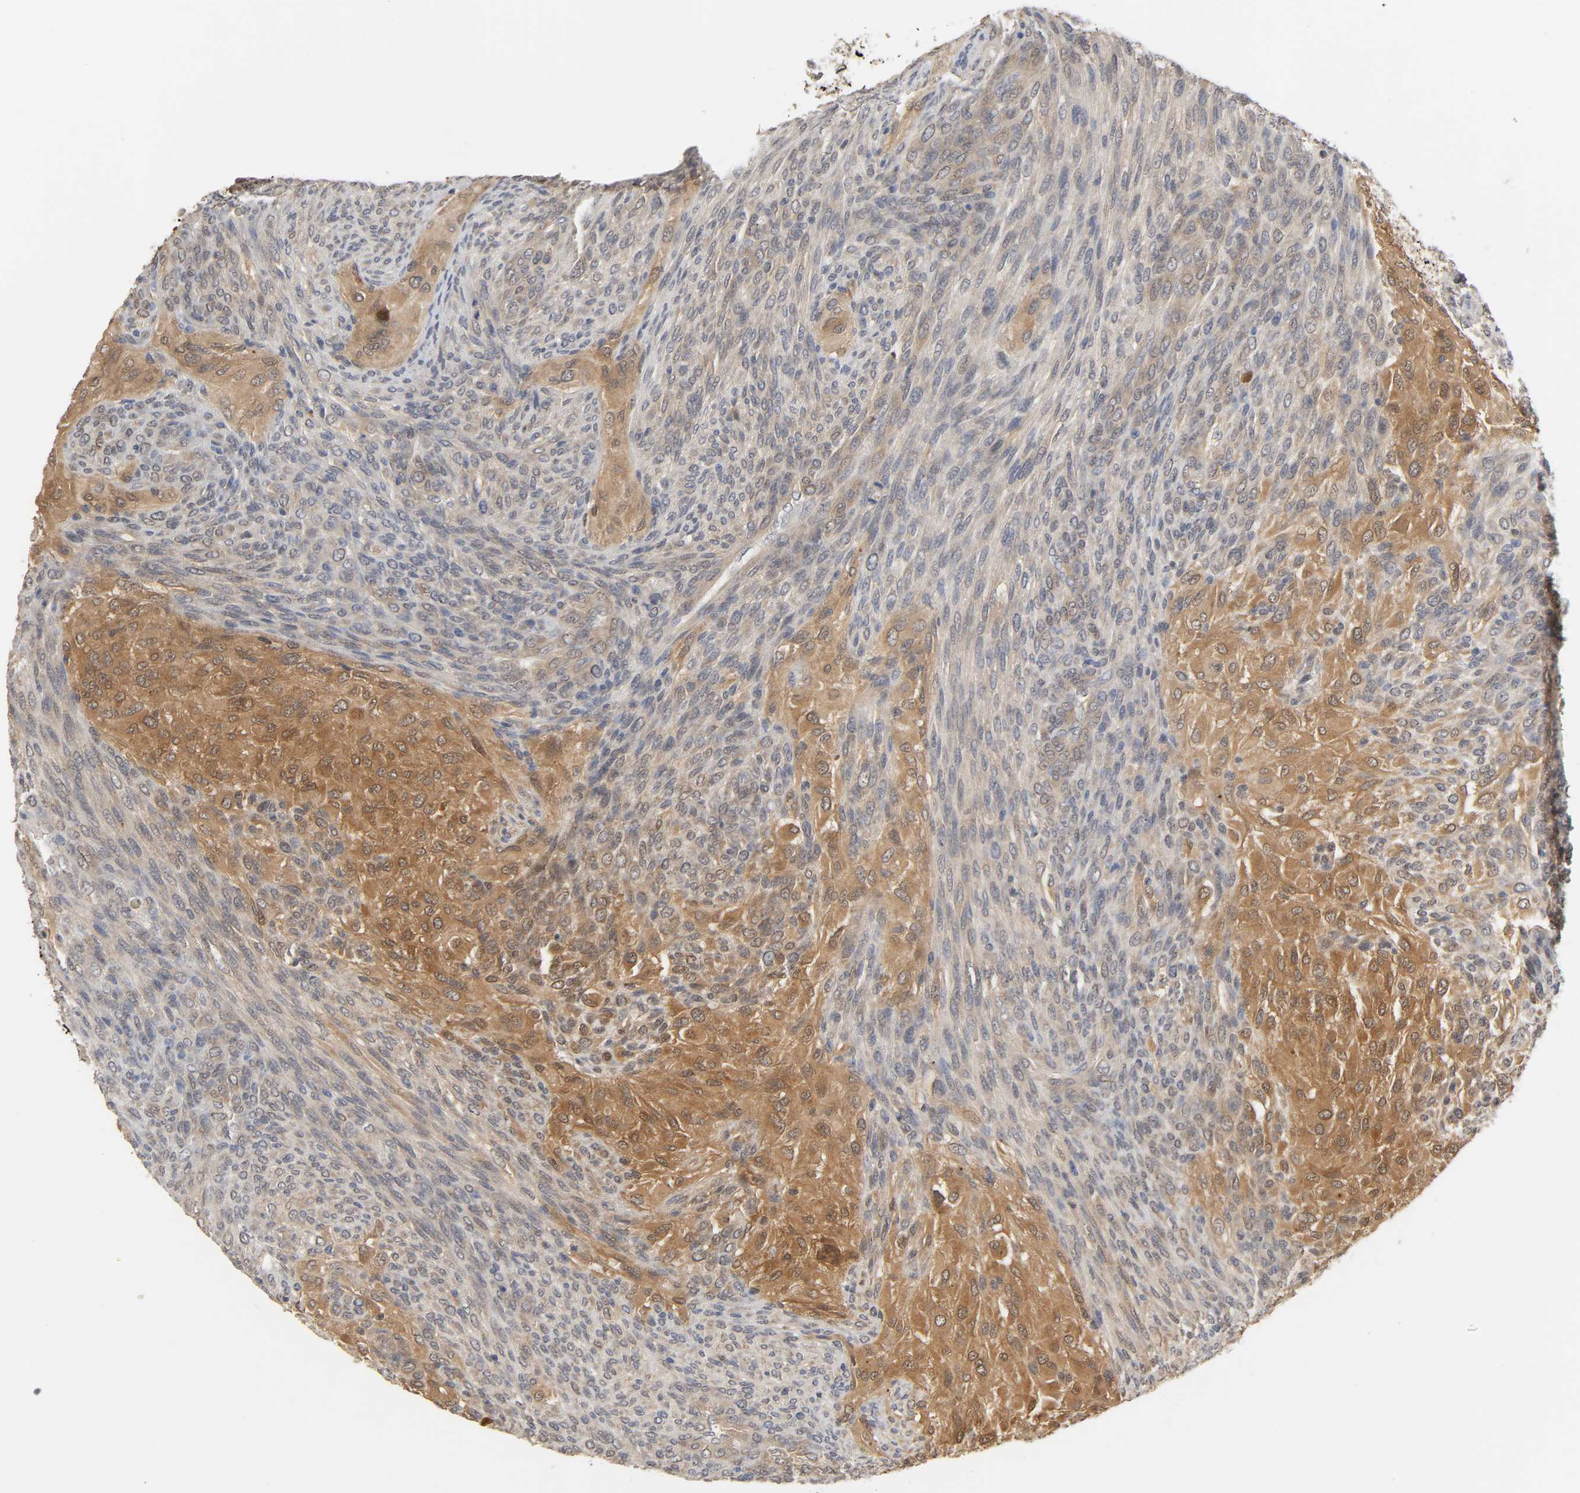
{"staining": {"intensity": "moderate", "quantity": "25%-75%", "location": "cytoplasmic/membranous"}, "tissue": "glioma", "cell_type": "Tumor cells", "image_type": "cancer", "snomed": [{"axis": "morphology", "description": "Glioma, malignant, High grade"}, {"axis": "topography", "description": "Cerebral cortex"}], "caption": "An immunohistochemistry (IHC) histopathology image of neoplastic tissue is shown. Protein staining in brown labels moderate cytoplasmic/membranous positivity in glioma within tumor cells.", "gene": "MIF", "patient": {"sex": "female", "age": 55}}